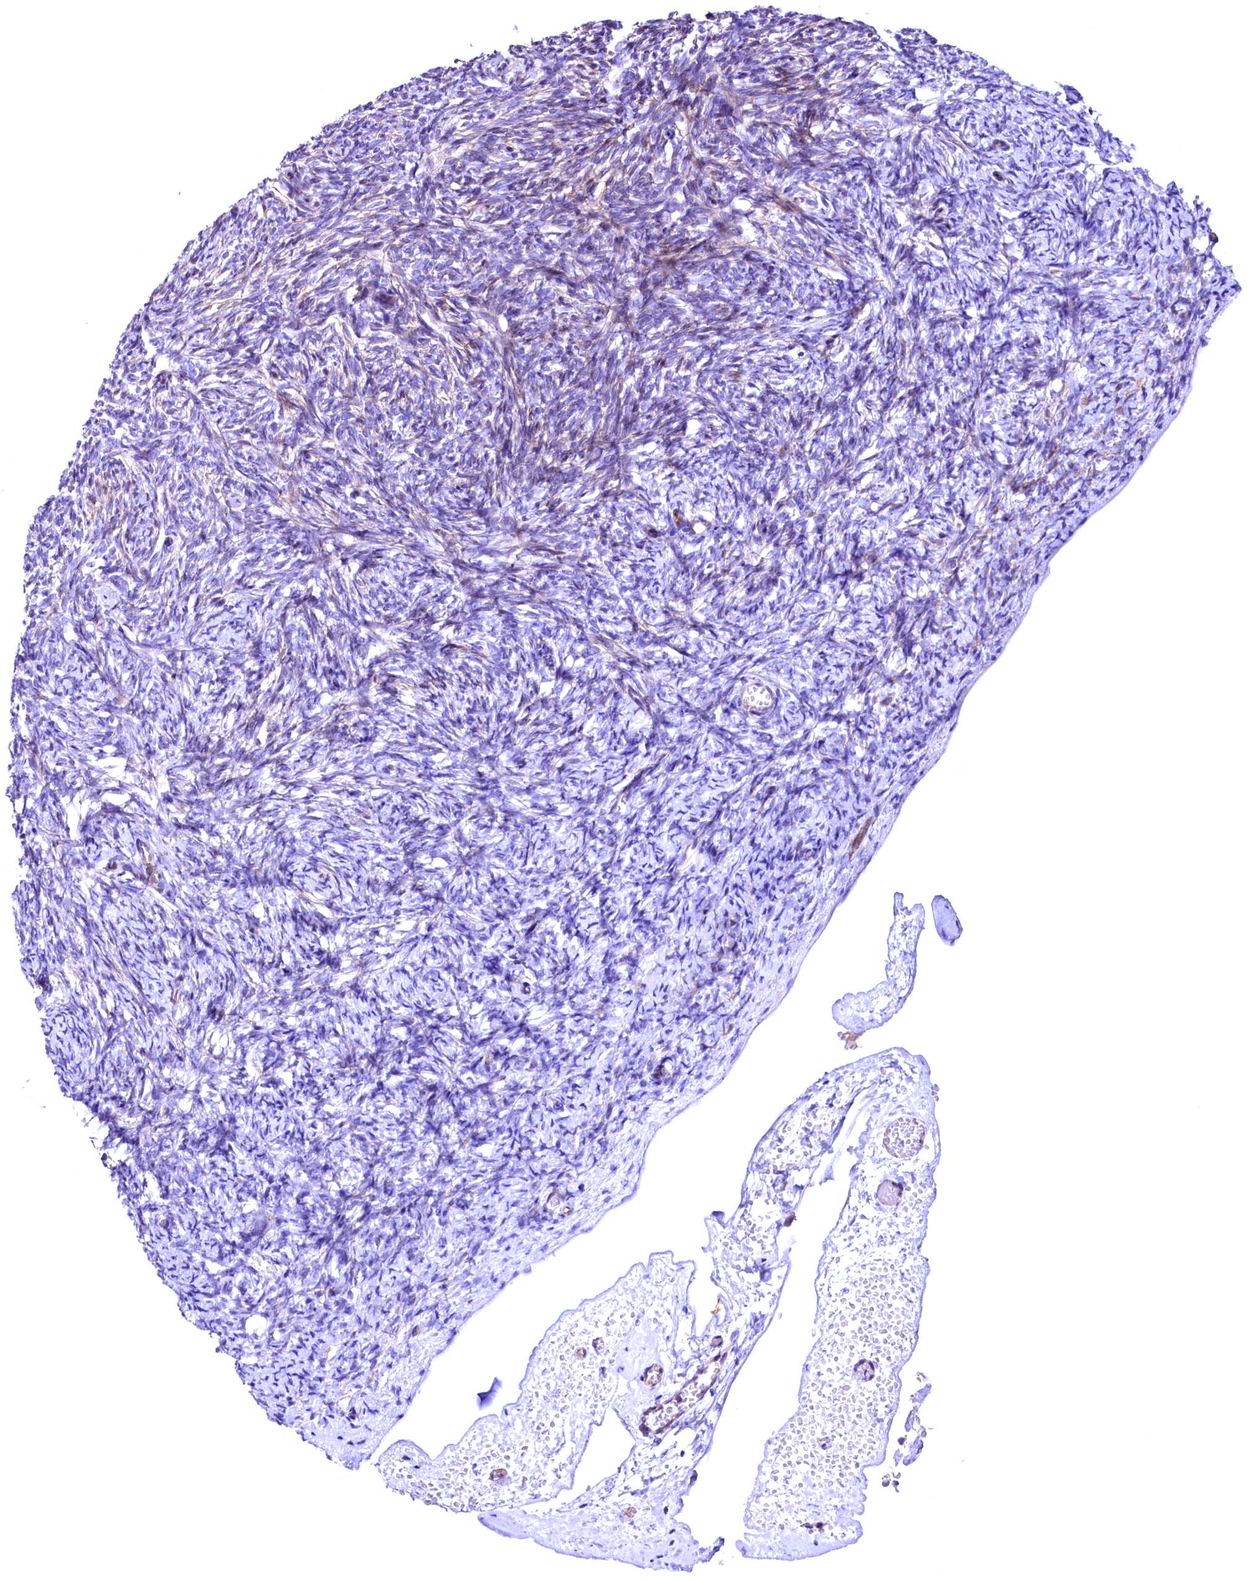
{"staining": {"intensity": "weak", "quantity": "<25%", "location": "cytoplasmic/membranous"}, "tissue": "ovary", "cell_type": "Ovarian stroma cells", "image_type": "normal", "snomed": [{"axis": "morphology", "description": "Normal tissue, NOS"}, {"axis": "topography", "description": "Ovary"}], "caption": "A micrograph of ovary stained for a protein reveals no brown staining in ovarian stroma cells.", "gene": "SLF1", "patient": {"sex": "female", "age": 34}}